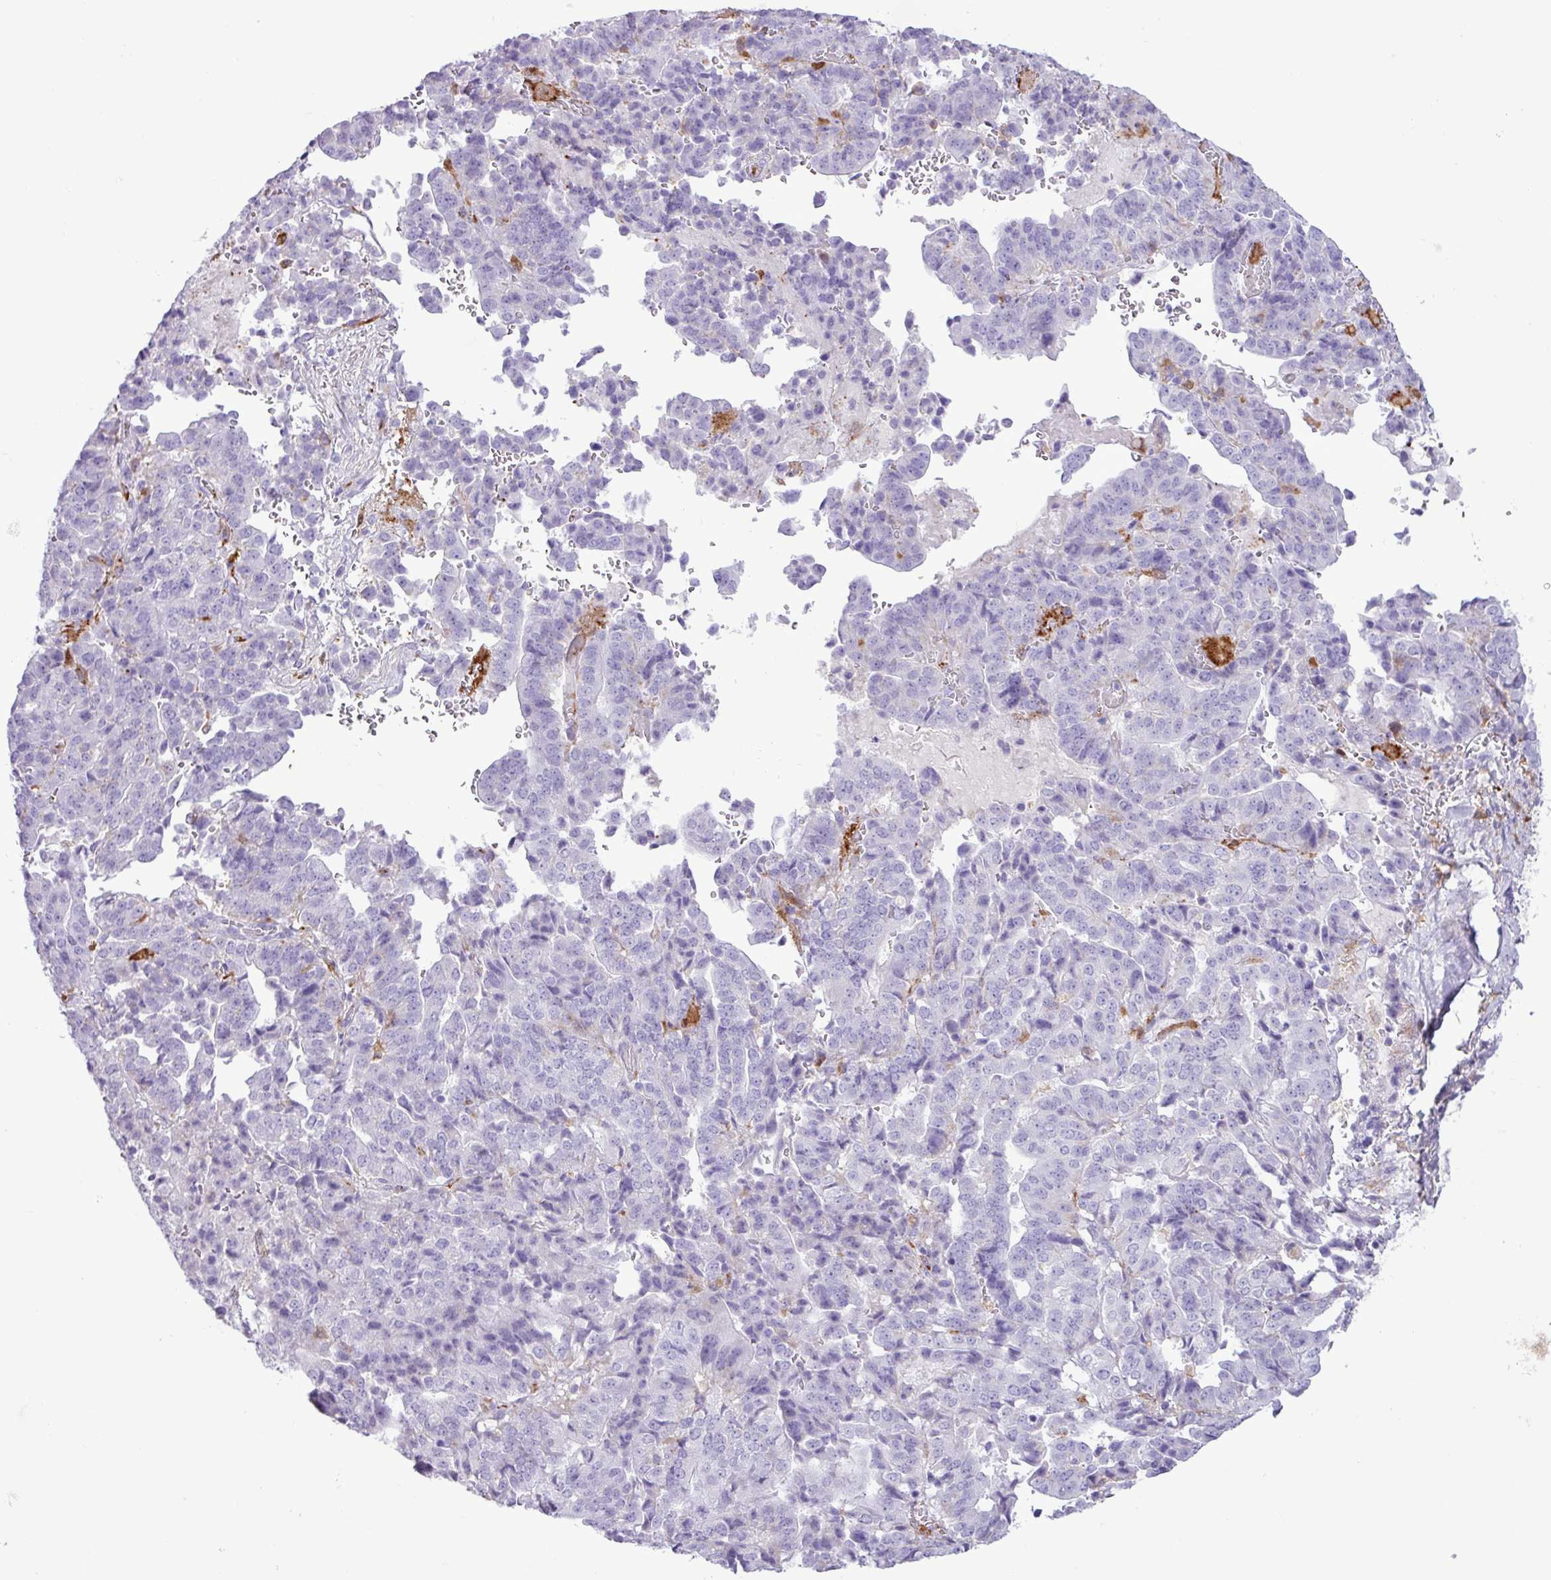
{"staining": {"intensity": "negative", "quantity": "none", "location": "none"}, "tissue": "stomach cancer", "cell_type": "Tumor cells", "image_type": "cancer", "snomed": [{"axis": "morphology", "description": "Adenocarcinoma, NOS"}, {"axis": "topography", "description": "Stomach"}], "caption": "Photomicrograph shows no significant protein expression in tumor cells of adenocarcinoma (stomach).", "gene": "TMEM200C", "patient": {"sex": "male", "age": 48}}